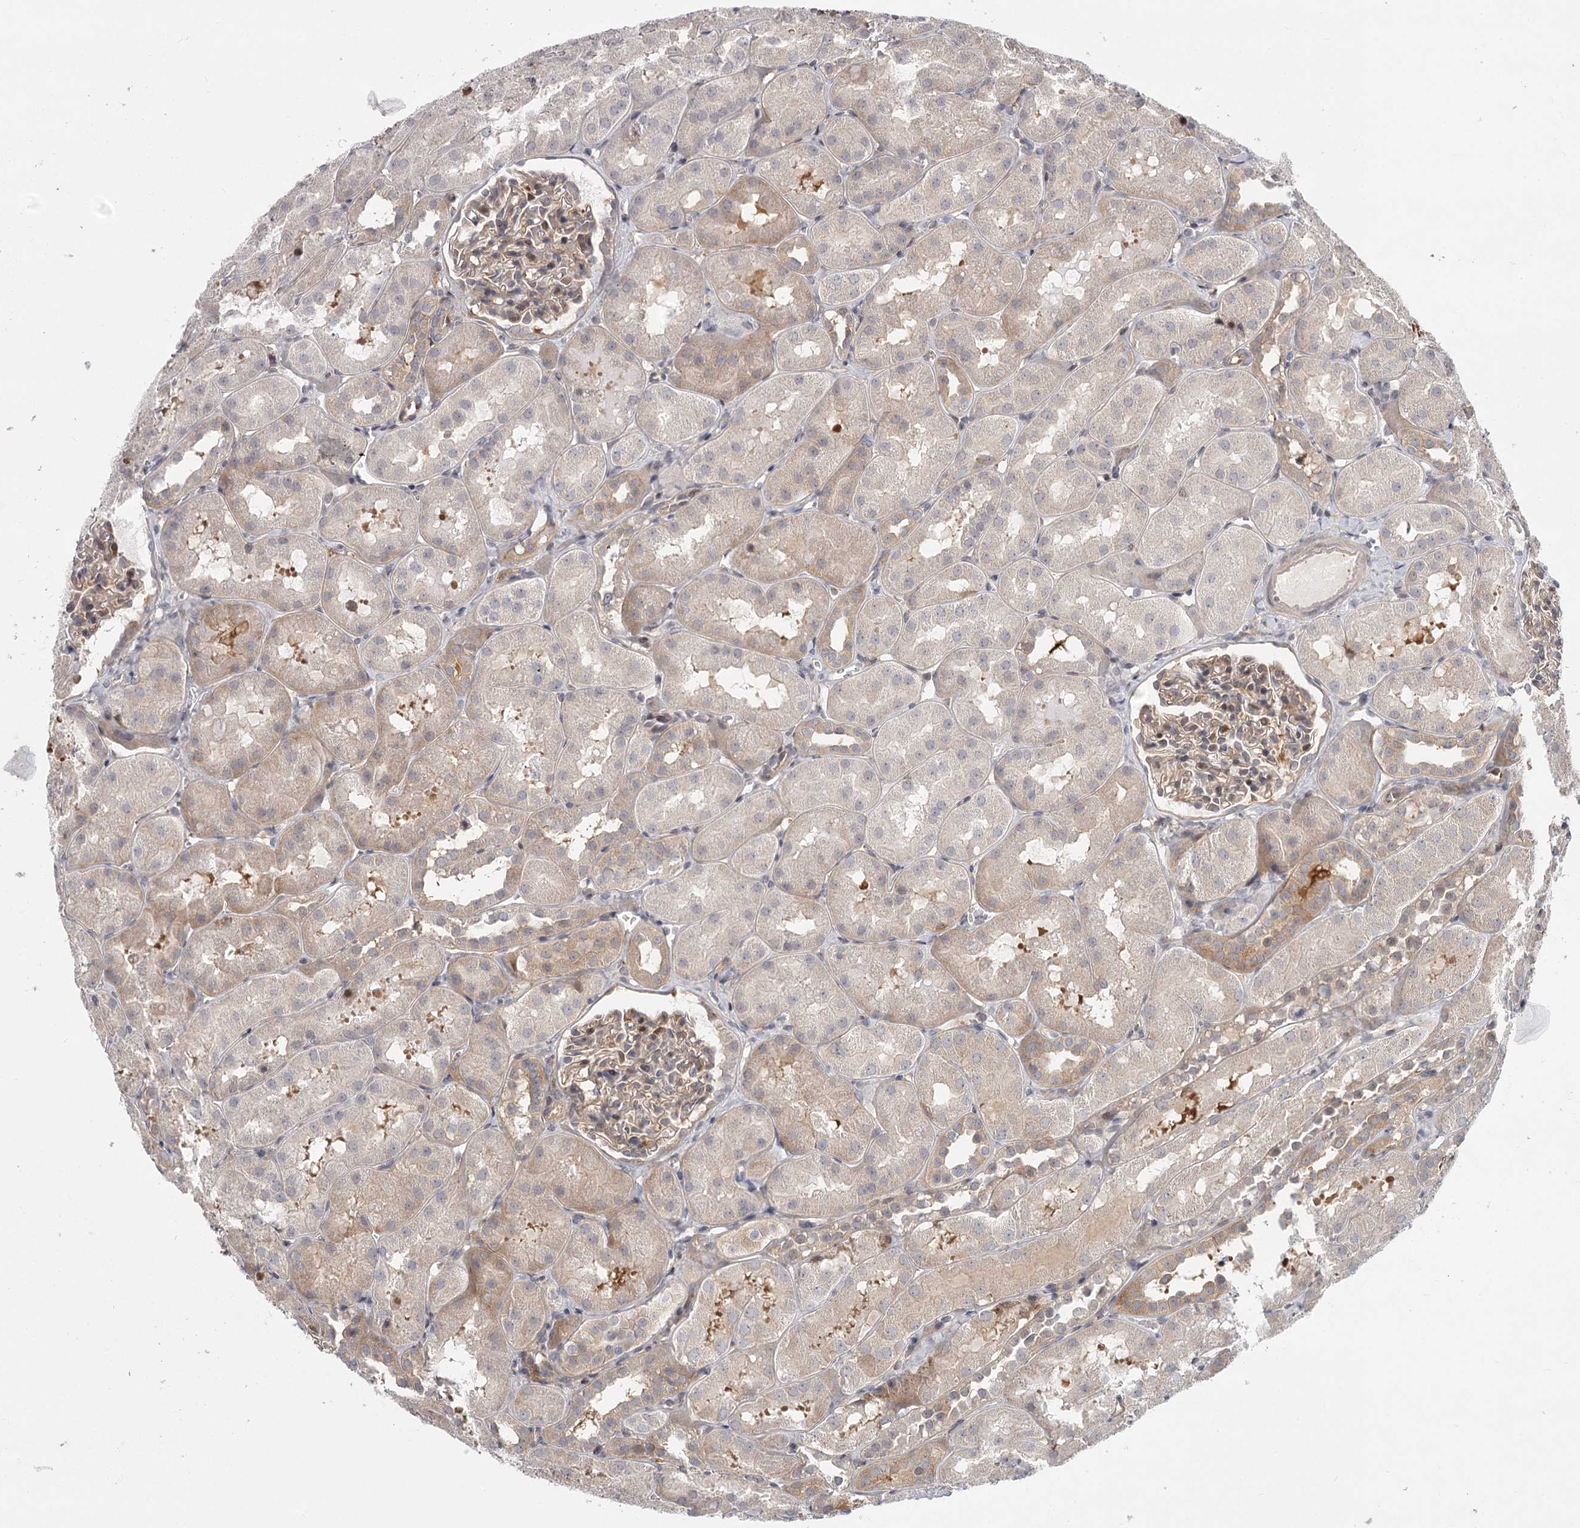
{"staining": {"intensity": "weak", "quantity": "25%-75%", "location": "nuclear"}, "tissue": "kidney", "cell_type": "Cells in glomeruli", "image_type": "normal", "snomed": [{"axis": "morphology", "description": "Normal tissue, NOS"}, {"axis": "topography", "description": "Kidney"}, {"axis": "topography", "description": "Urinary bladder"}], "caption": "Kidney stained with immunohistochemistry (IHC) exhibits weak nuclear positivity in about 25%-75% of cells in glomeruli.", "gene": "CCNG2", "patient": {"sex": "male", "age": 16}}